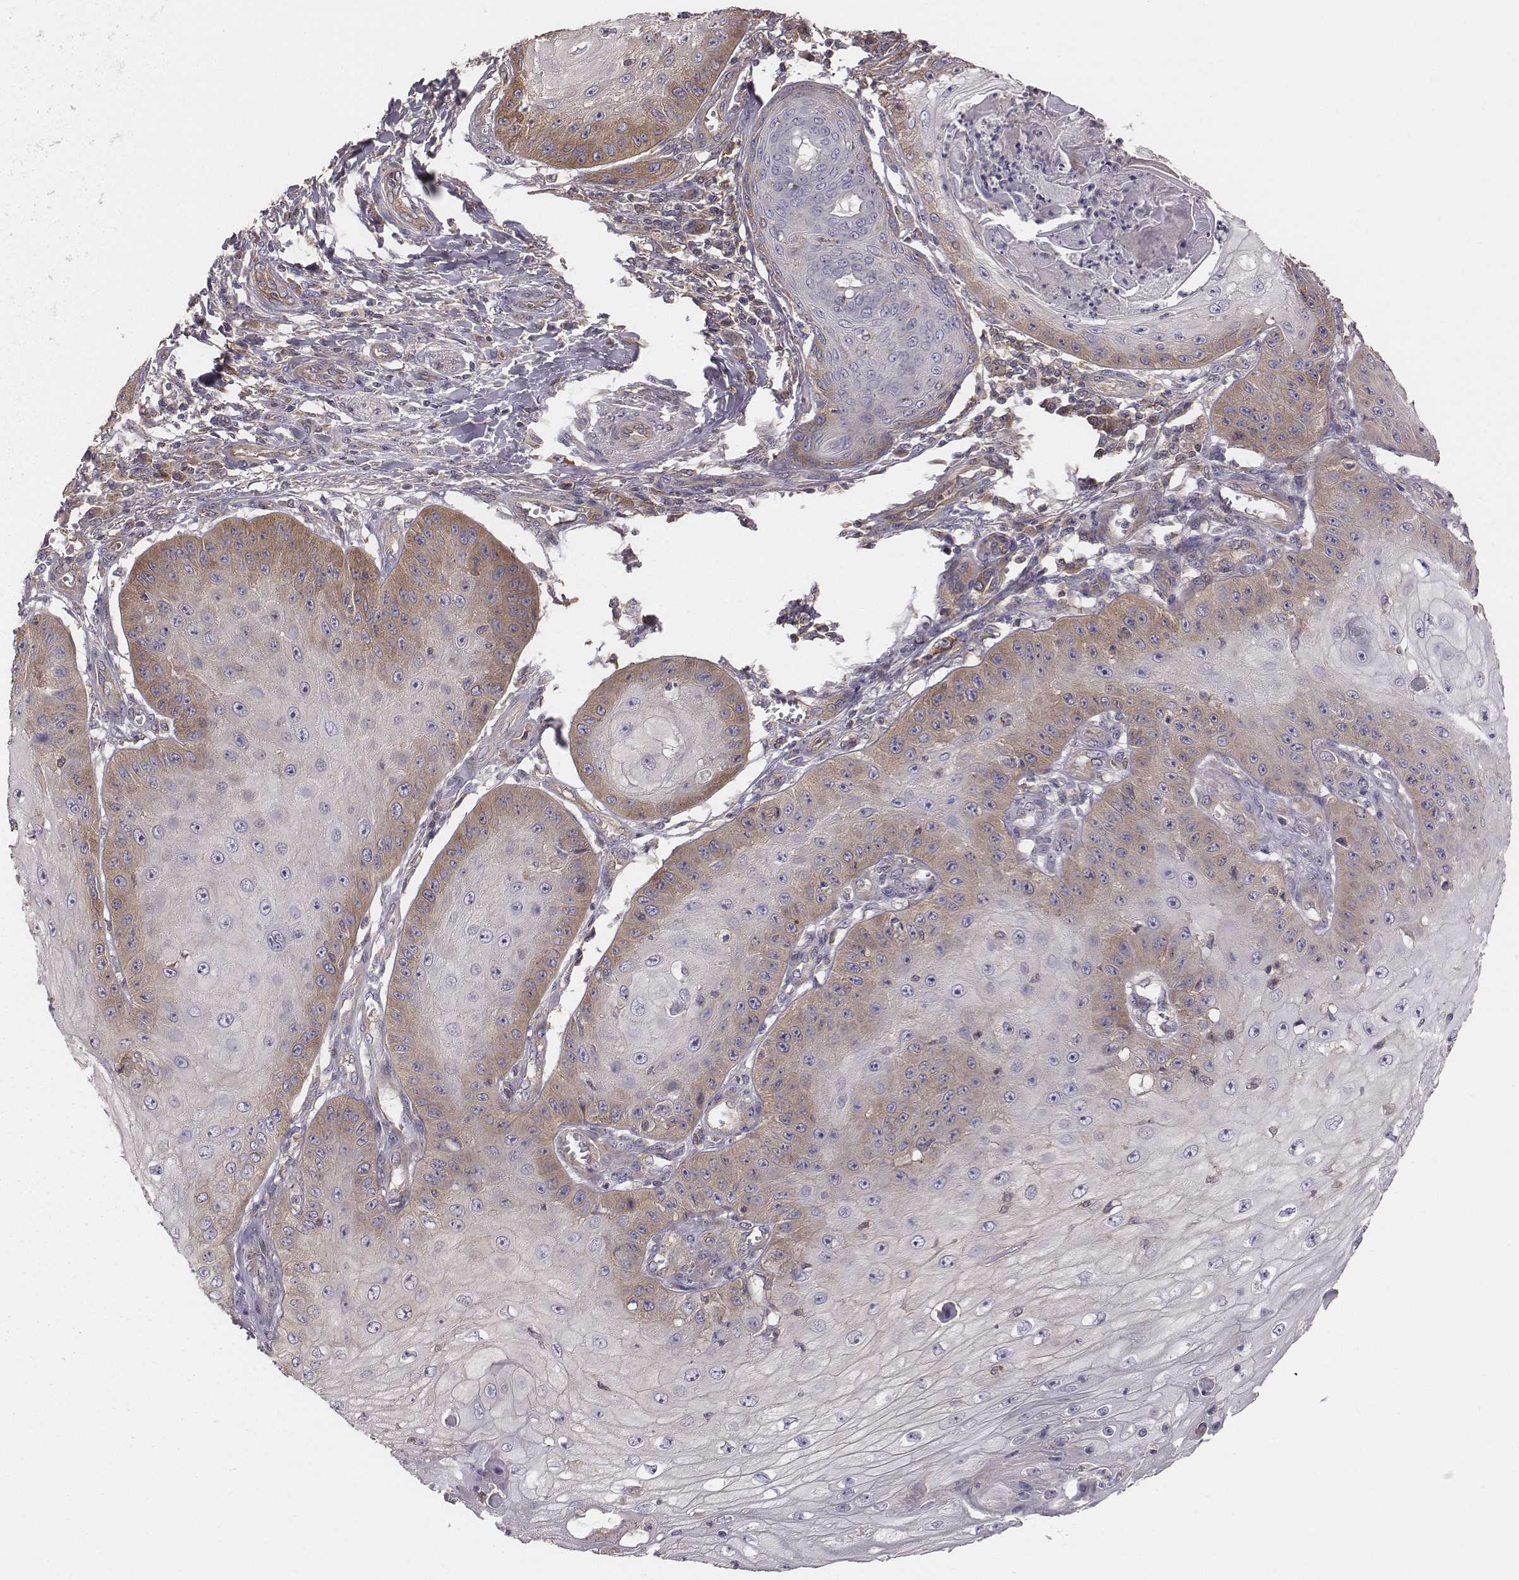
{"staining": {"intensity": "weak", "quantity": "25%-75%", "location": "cytoplasmic/membranous"}, "tissue": "skin cancer", "cell_type": "Tumor cells", "image_type": "cancer", "snomed": [{"axis": "morphology", "description": "Squamous cell carcinoma, NOS"}, {"axis": "topography", "description": "Skin"}], "caption": "The histopathology image reveals a brown stain indicating the presence of a protein in the cytoplasmic/membranous of tumor cells in skin cancer.", "gene": "CAD", "patient": {"sex": "male", "age": 70}}